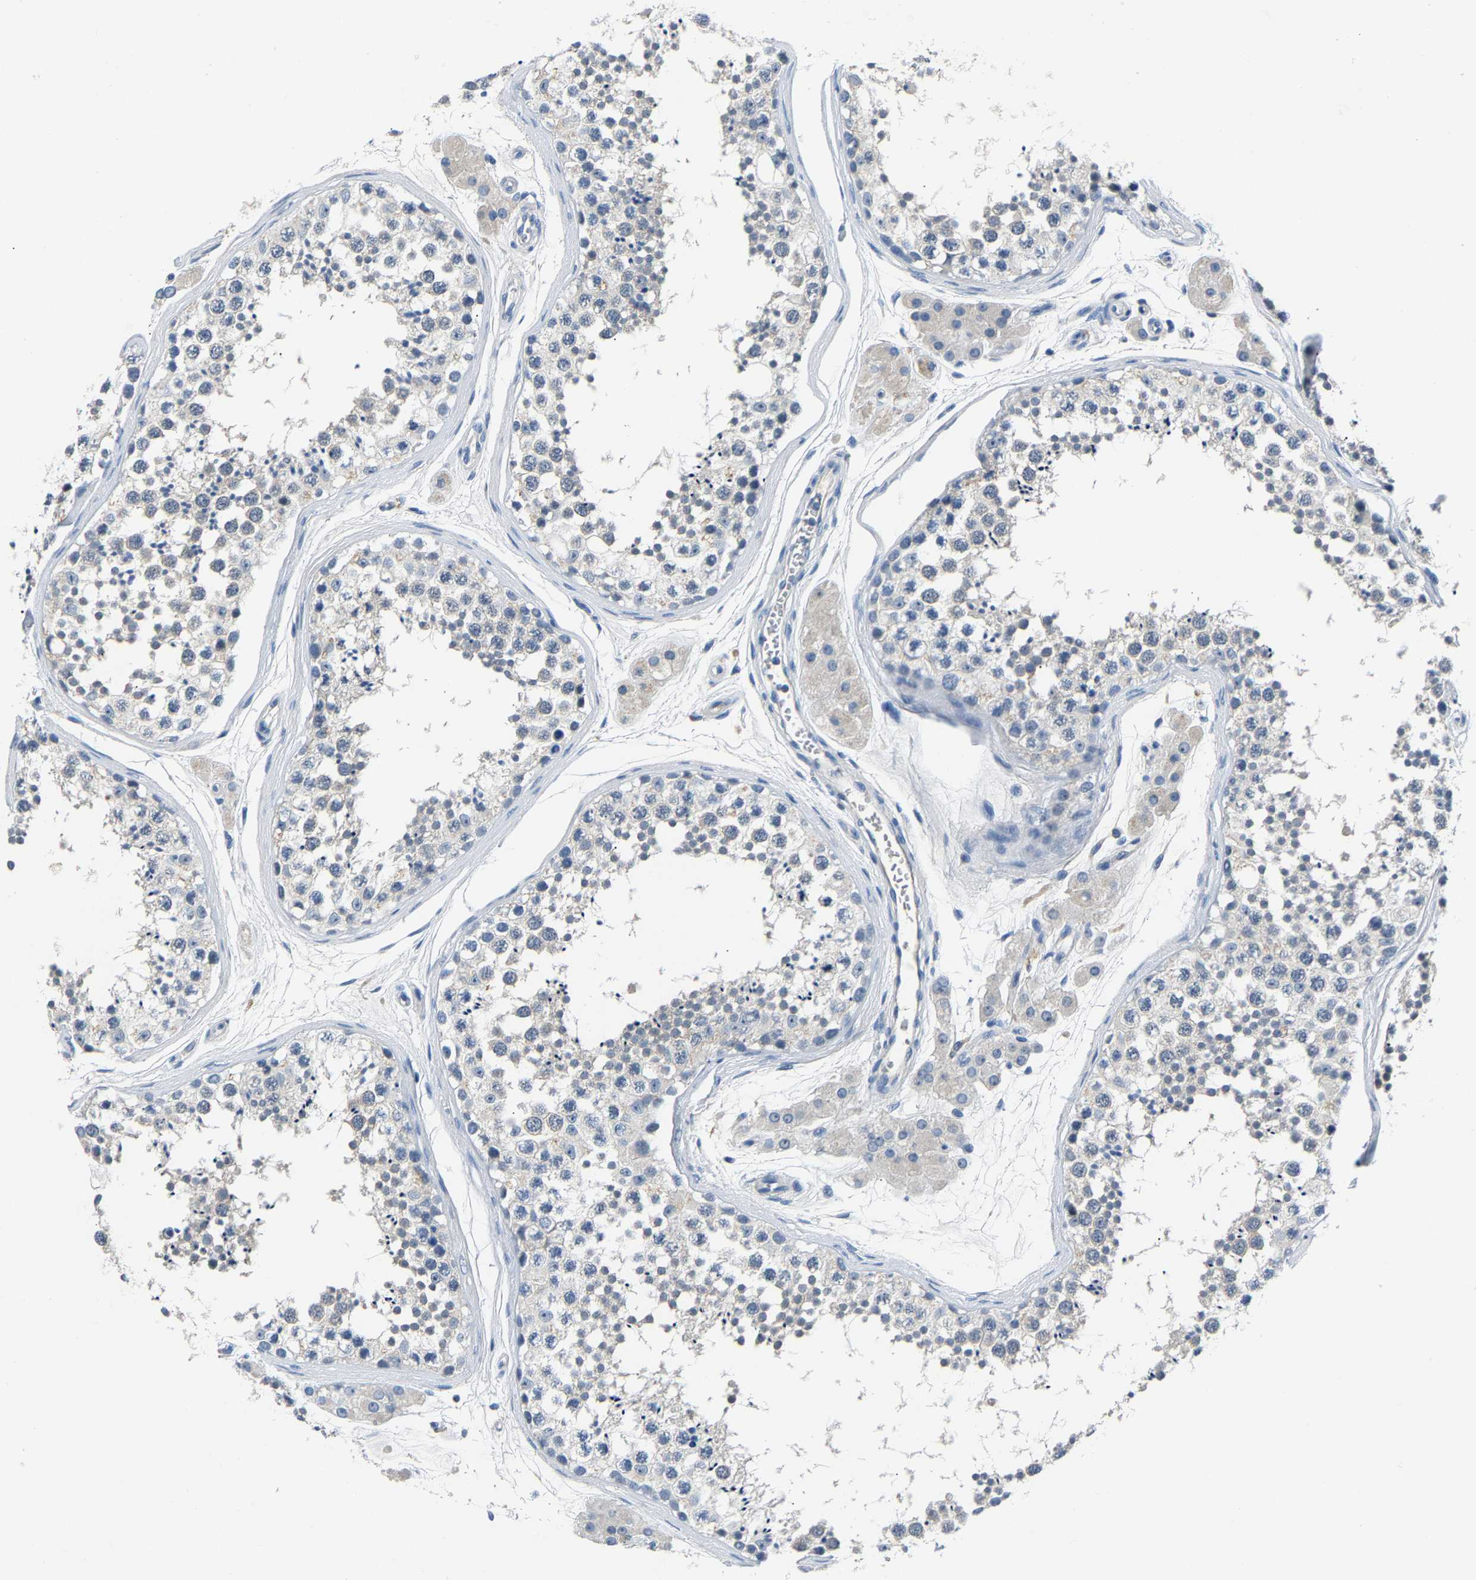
{"staining": {"intensity": "weak", "quantity": "<25%", "location": "cytoplasmic/membranous"}, "tissue": "testis", "cell_type": "Cells in seminiferous ducts", "image_type": "normal", "snomed": [{"axis": "morphology", "description": "Normal tissue, NOS"}, {"axis": "topography", "description": "Testis"}], "caption": "Protein analysis of normal testis reveals no significant positivity in cells in seminiferous ducts.", "gene": "DNAAF5", "patient": {"sex": "male", "age": 56}}